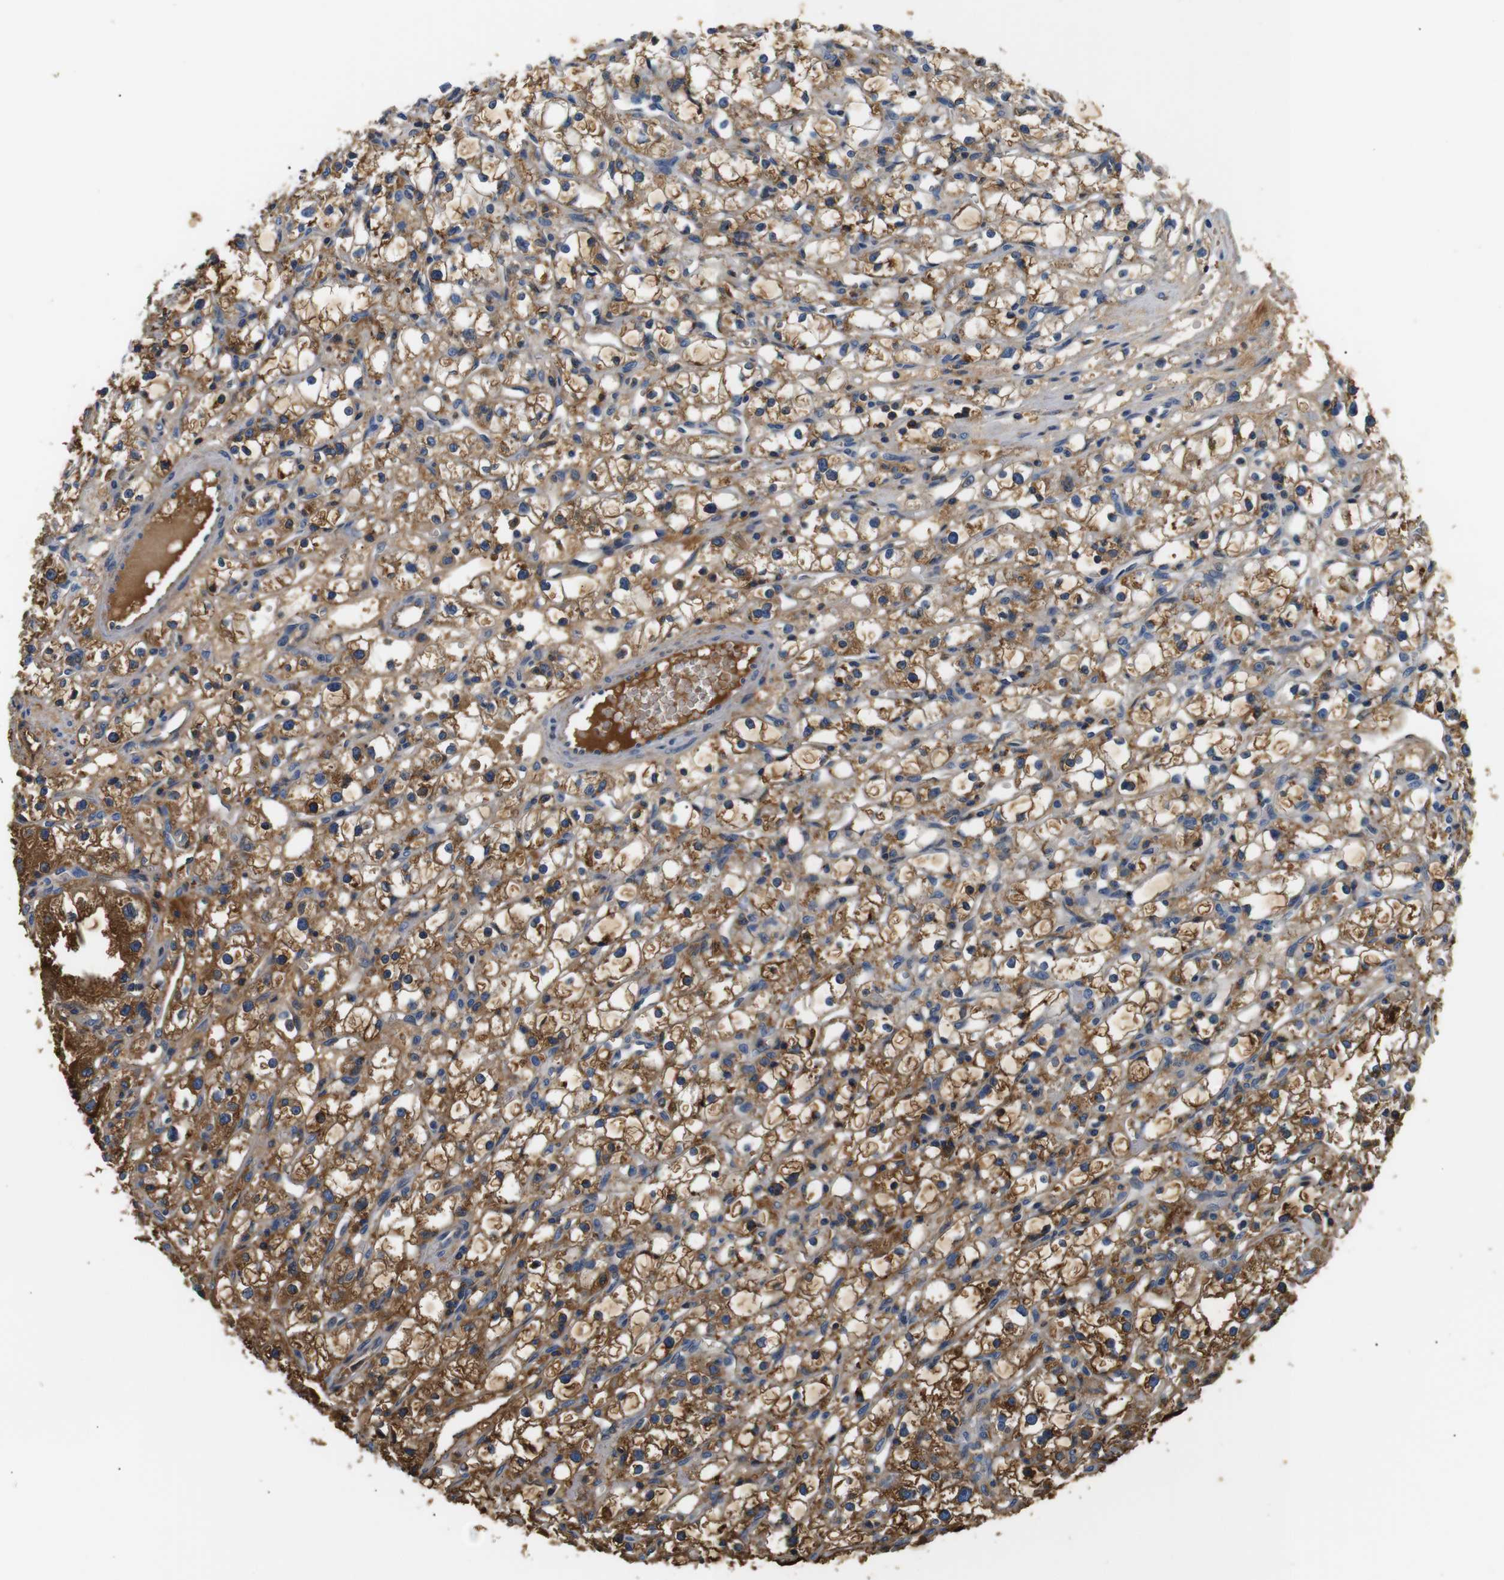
{"staining": {"intensity": "moderate", "quantity": ">75%", "location": "cytoplasmic/membranous"}, "tissue": "renal cancer", "cell_type": "Tumor cells", "image_type": "cancer", "snomed": [{"axis": "morphology", "description": "Adenocarcinoma, NOS"}, {"axis": "topography", "description": "Kidney"}], "caption": "Immunohistochemistry (IHC) of renal cancer (adenocarcinoma) demonstrates medium levels of moderate cytoplasmic/membranous expression in approximately >75% of tumor cells.", "gene": "LHCGR", "patient": {"sex": "male", "age": 56}}